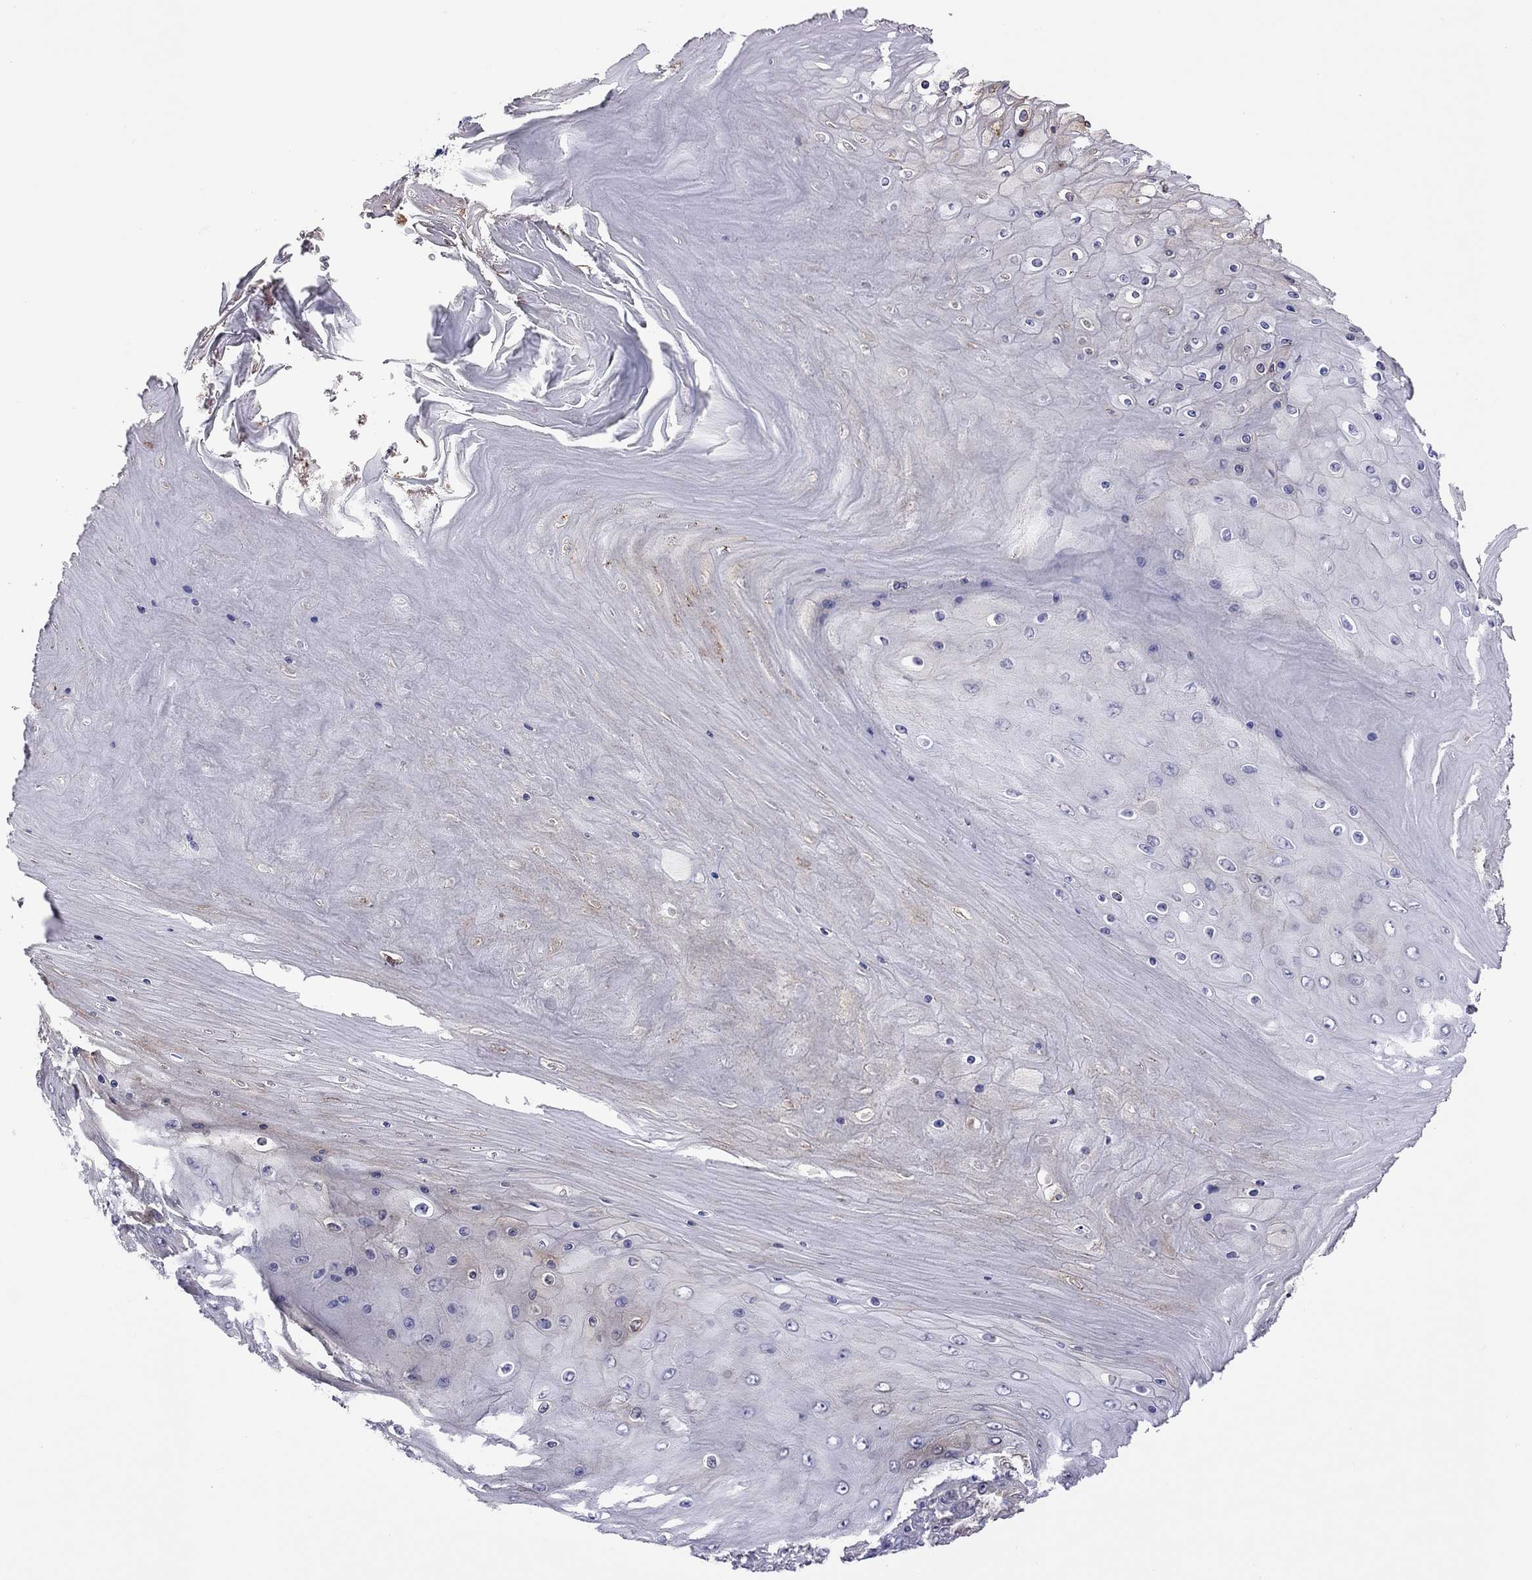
{"staining": {"intensity": "weak", "quantity": "<25%", "location": "cytoplasmic/membranous"}, "tissue": "skin cancer", "cell_type": "Tumor cells", "image_type": "cancer", "snomed": [{"axis": "morphology", "description": "Squamous cell carcinoma, NOS"}, {"axis": "topography", "description": "Skin"}], "caption": "Squamous cell carcinoma (skin) stained for a protein using immunohistochemistry (IHC) exhibits no expression tumor cells.", "gene": "ALOX15B", "patient": {"sex": "male", "age": 62}}